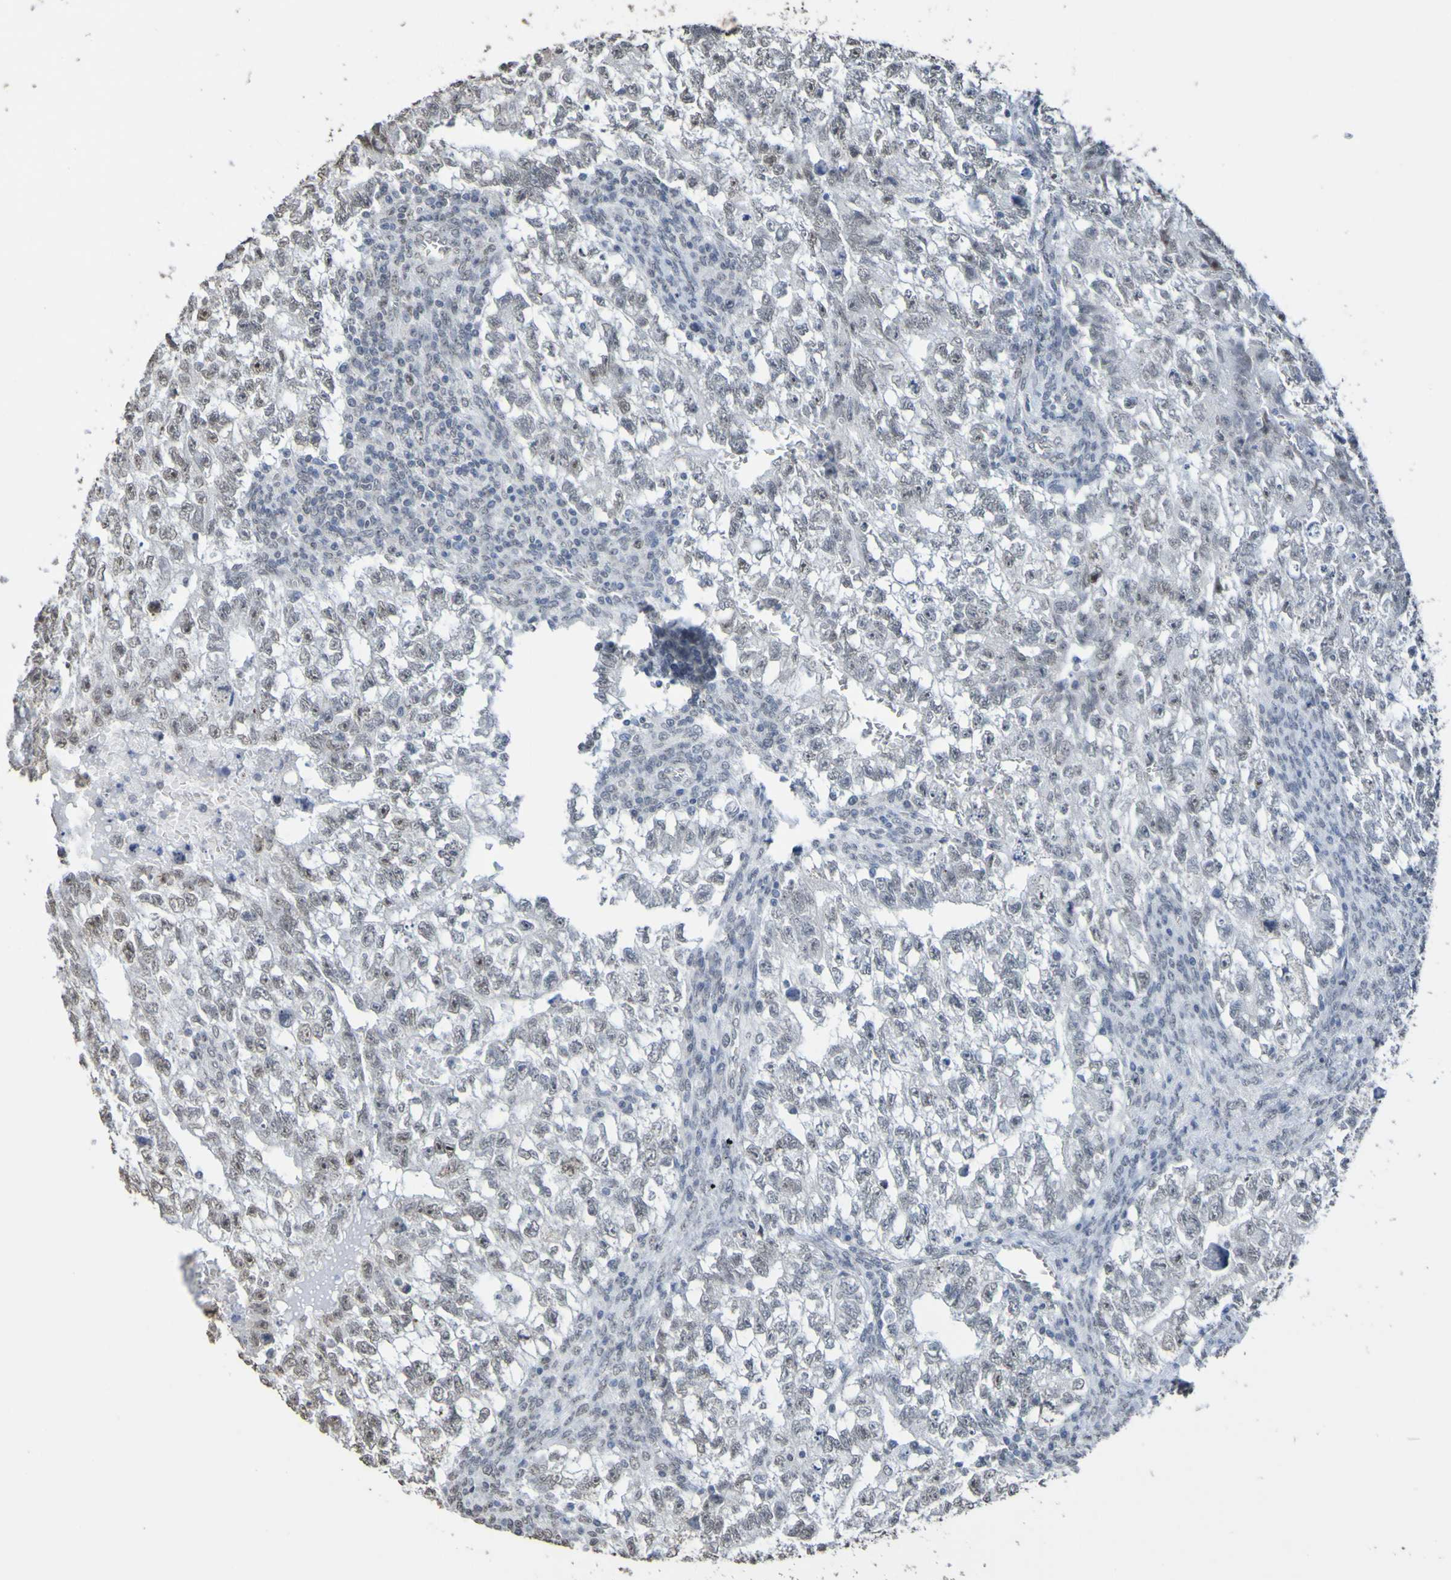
{"staining": {"intensity": "negative", "quantity": "none", "location": "none"}, "tissue": "testis cancer", "cell_type": "Tumor cells", "image_type": "cancer", "snomed": [{"axis": "morphology", "description": "Seminoma, NOS"}, {"axis": "morphology", "description": "Carcinoma, Embryonal, NOS"}, {"axis": "topography", "description": "Testis"}], "caption": "This is an IHC histopathology image of testis seminoma. There is no expression in tumor cells.", "gene": "ALKBH2", "patient": {"sex": "male", "age": 38}}